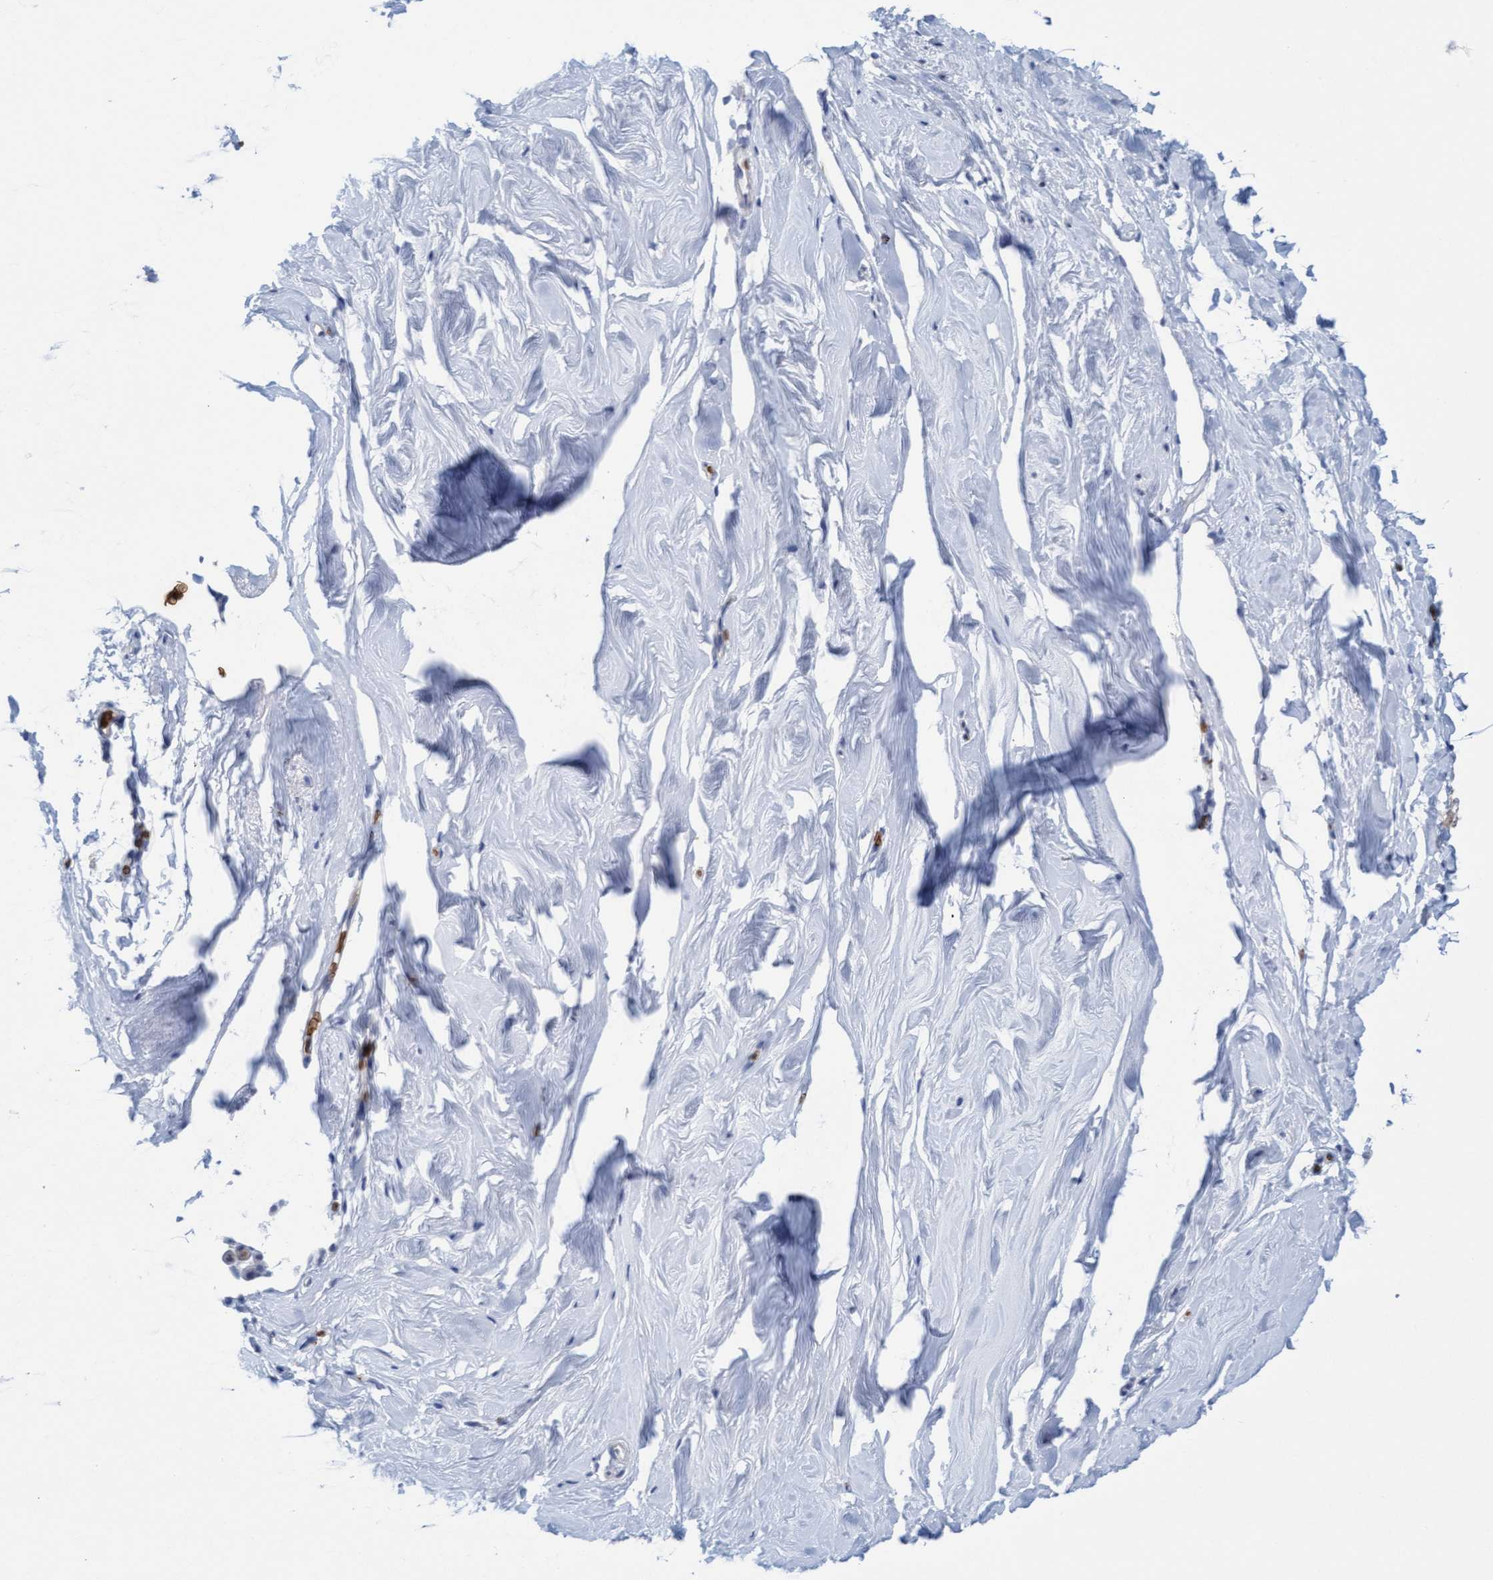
{"staining": {"intensity": "negative", "quantity": "none", "location": "none"}, "tissue": "breast", "cell_type": "Adipocytes", "image_type": "normal", "snomed": [{"axis": "morphology", "description": "Normal tissue, NOS"}, {"axis": "topography", "description": "Breast"}], "caption": "Human breast stained for a protein using immunohistochemistry (IHC) exhibits no staining in adipocytes.", "gene": "SPEM2", "patient": {"sex": "female", "age": 62}}